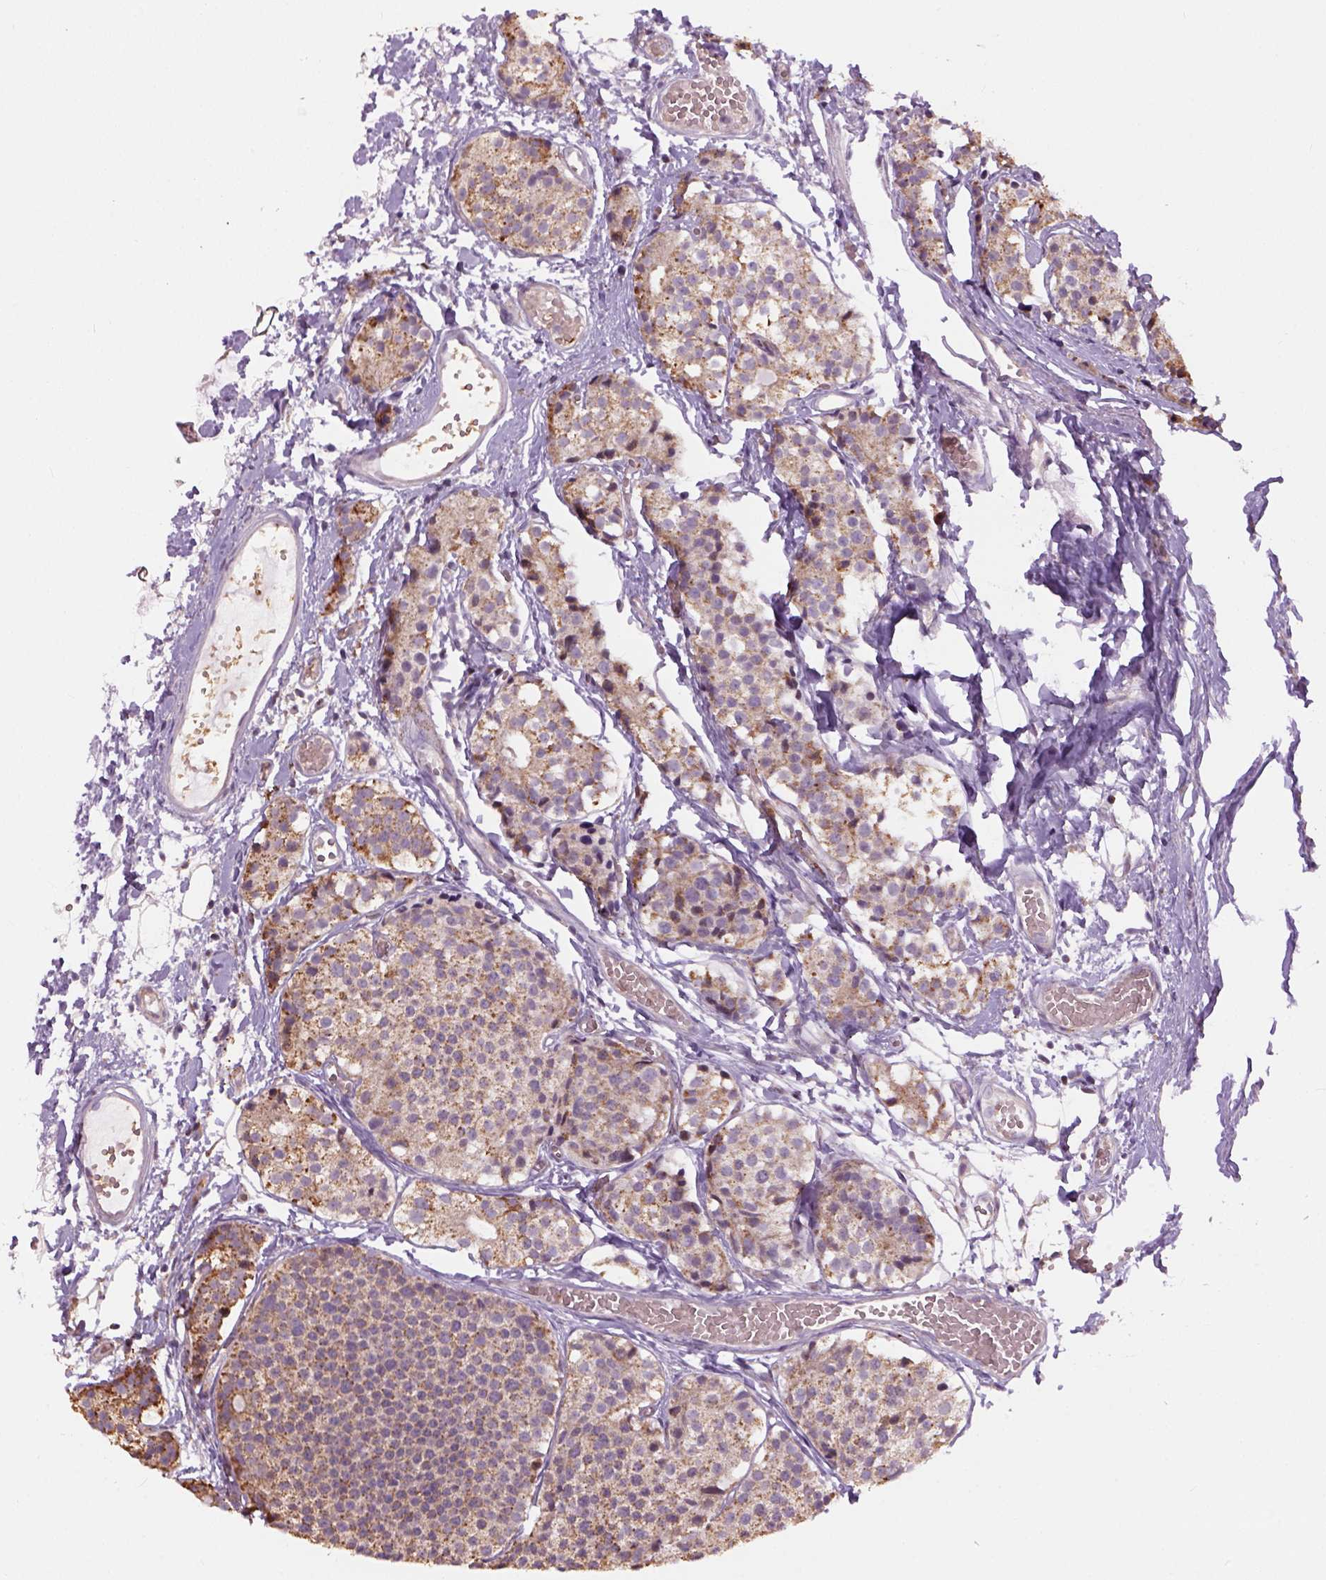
{"staining": {"intensity": "moderate", "quantity": ">75%", "location": "cytoplasmic/membranous"}, "tissue": "carcinoid", "cell_type": "Tumor cells", "image_type": "cancer", "snomed": [{"axis": "morphology", "description": "Carcinoid, malignant, NOS"}, {"axis": "topography", "description": "Small intestine"}], "caption": "Human malignant carcinoid stained with a protein marker exhibits moderate staining in tumor cells.", "gene": "XK", "patient": {"sex": "female", "age": 65}}